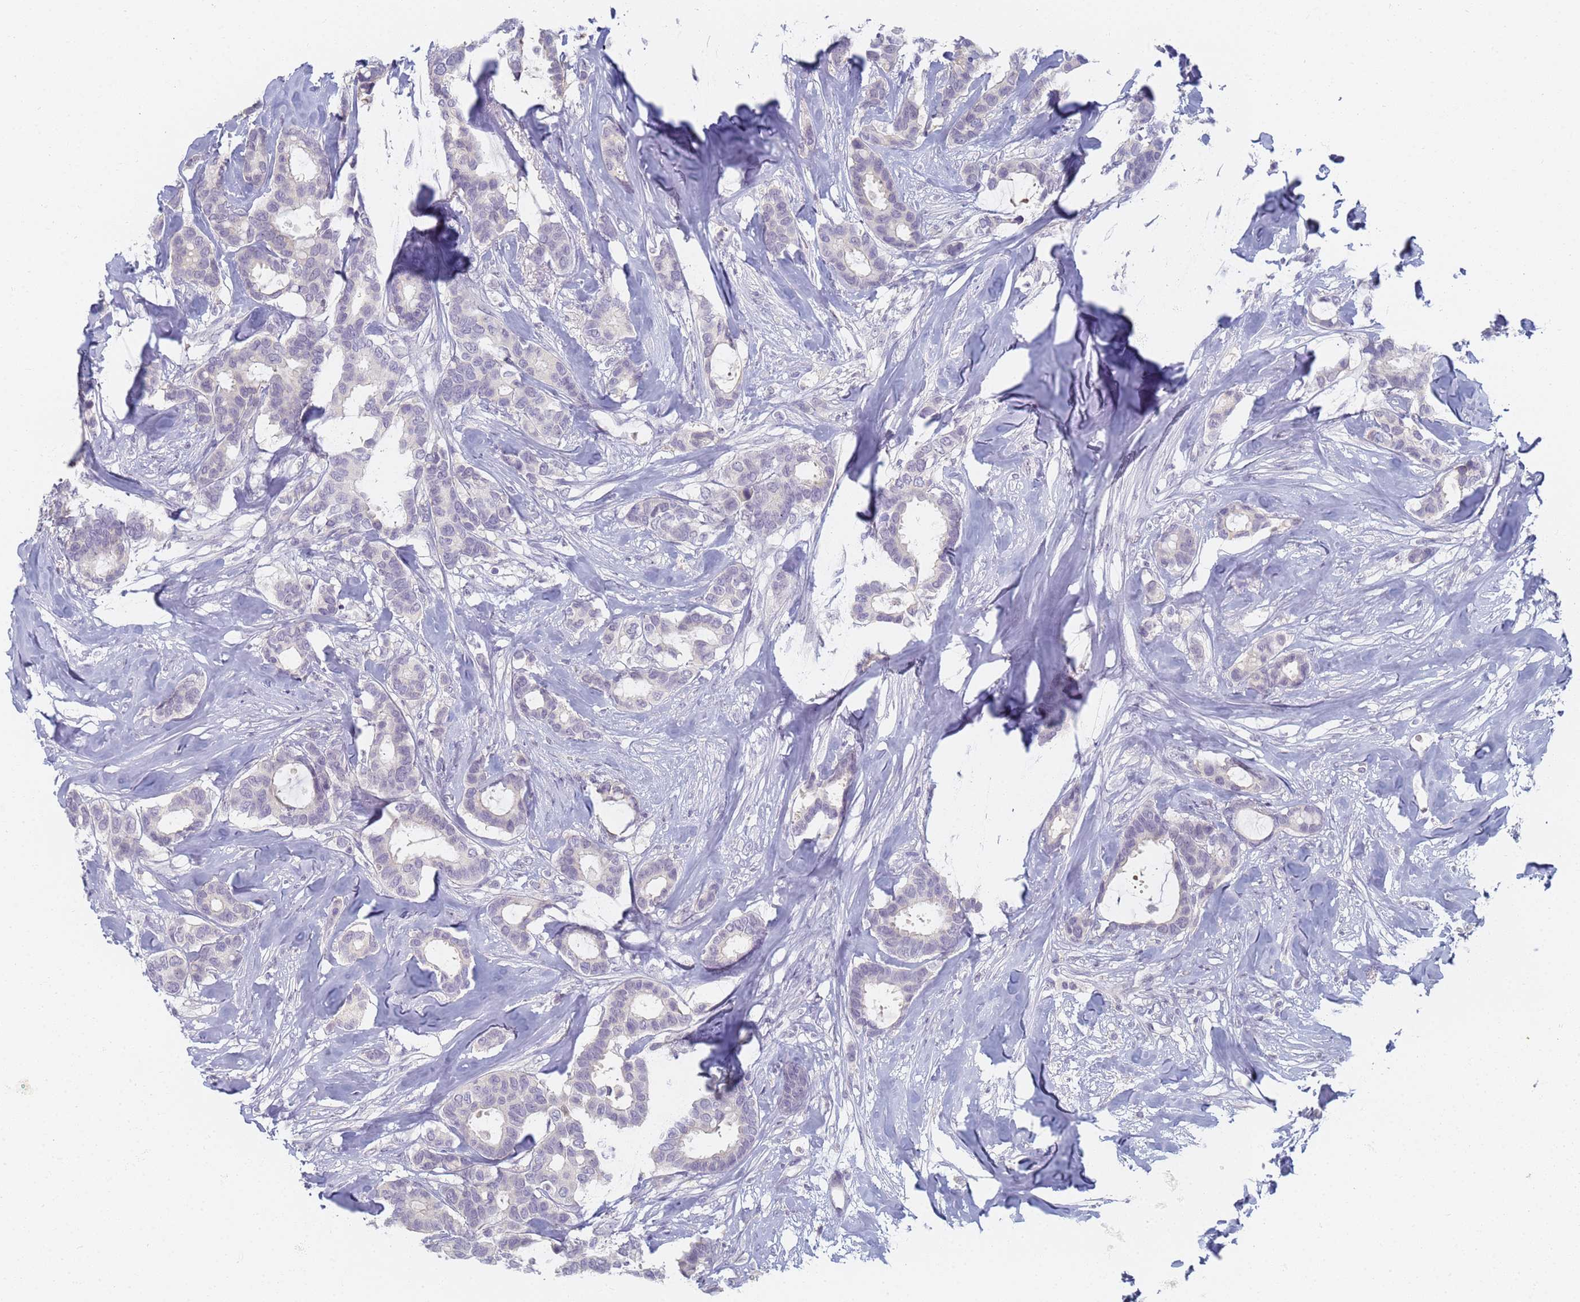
{"staining": {"intensity": "negative", "quantity": "none", "location": "none"}, "tissue": "breast cancer", "cell_type": "Tumor cells", "image_type": "cancer", "snomed": [{"axis": "morphology", "description": "Duct carcinoma"}, {"axis": "topography", "description": "Breast"}], "caption": "There is no significant positivity in tumor cells of breast cancer. The staining is performed using DAB (3,3'-diaminobenzidine) brown chromogen with nuclei counter-stained in using hematoxylin.", "gene": "SLC38A9", "patient": {"sex": "female", "age": 87}}